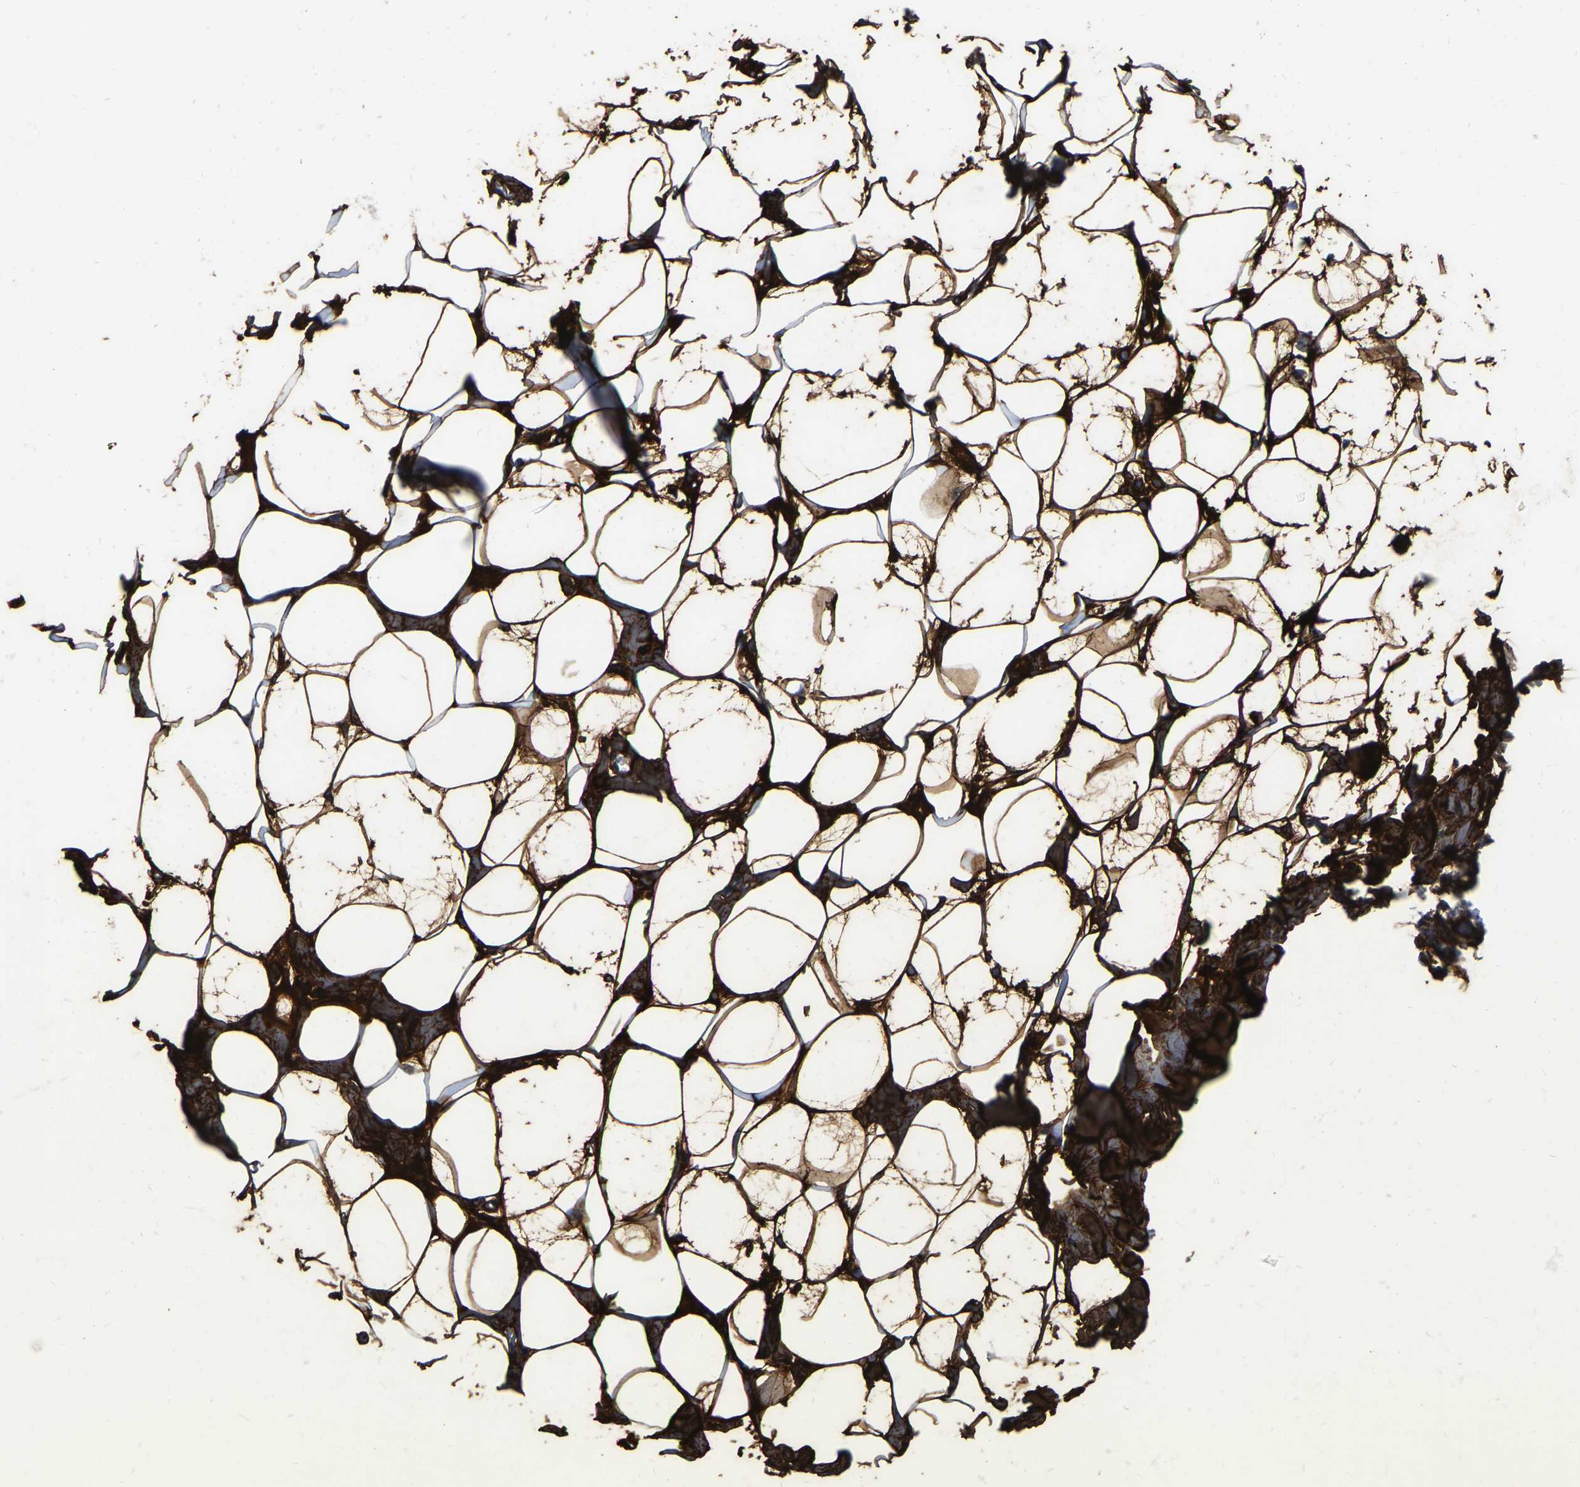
{"staining": {"intensity": "strong", "quantity": ">75%", "location": "cytoplasmic/membranous"}, "tissue": "adipose tissue", "cell_type": "Adipocytes", "image_type": "normal", "snomed": [{"axis": "morphology", "description": "Normal tissue, NOS"}, {"axis": "morphology", "description": "Fibrosis, NOS"}, {"axis": "topography", "description": "Breast"}, {"axis": "topography", "description": "Adipose tissue"}], "caption": "Human adipose tissue stained with a brown dye exhibits strong cytoplasmic/membranous positive expression in approximately >75% of adipocytes.", "gene": "COL6A1", "patient": {"sex": "female", "age": 39}}